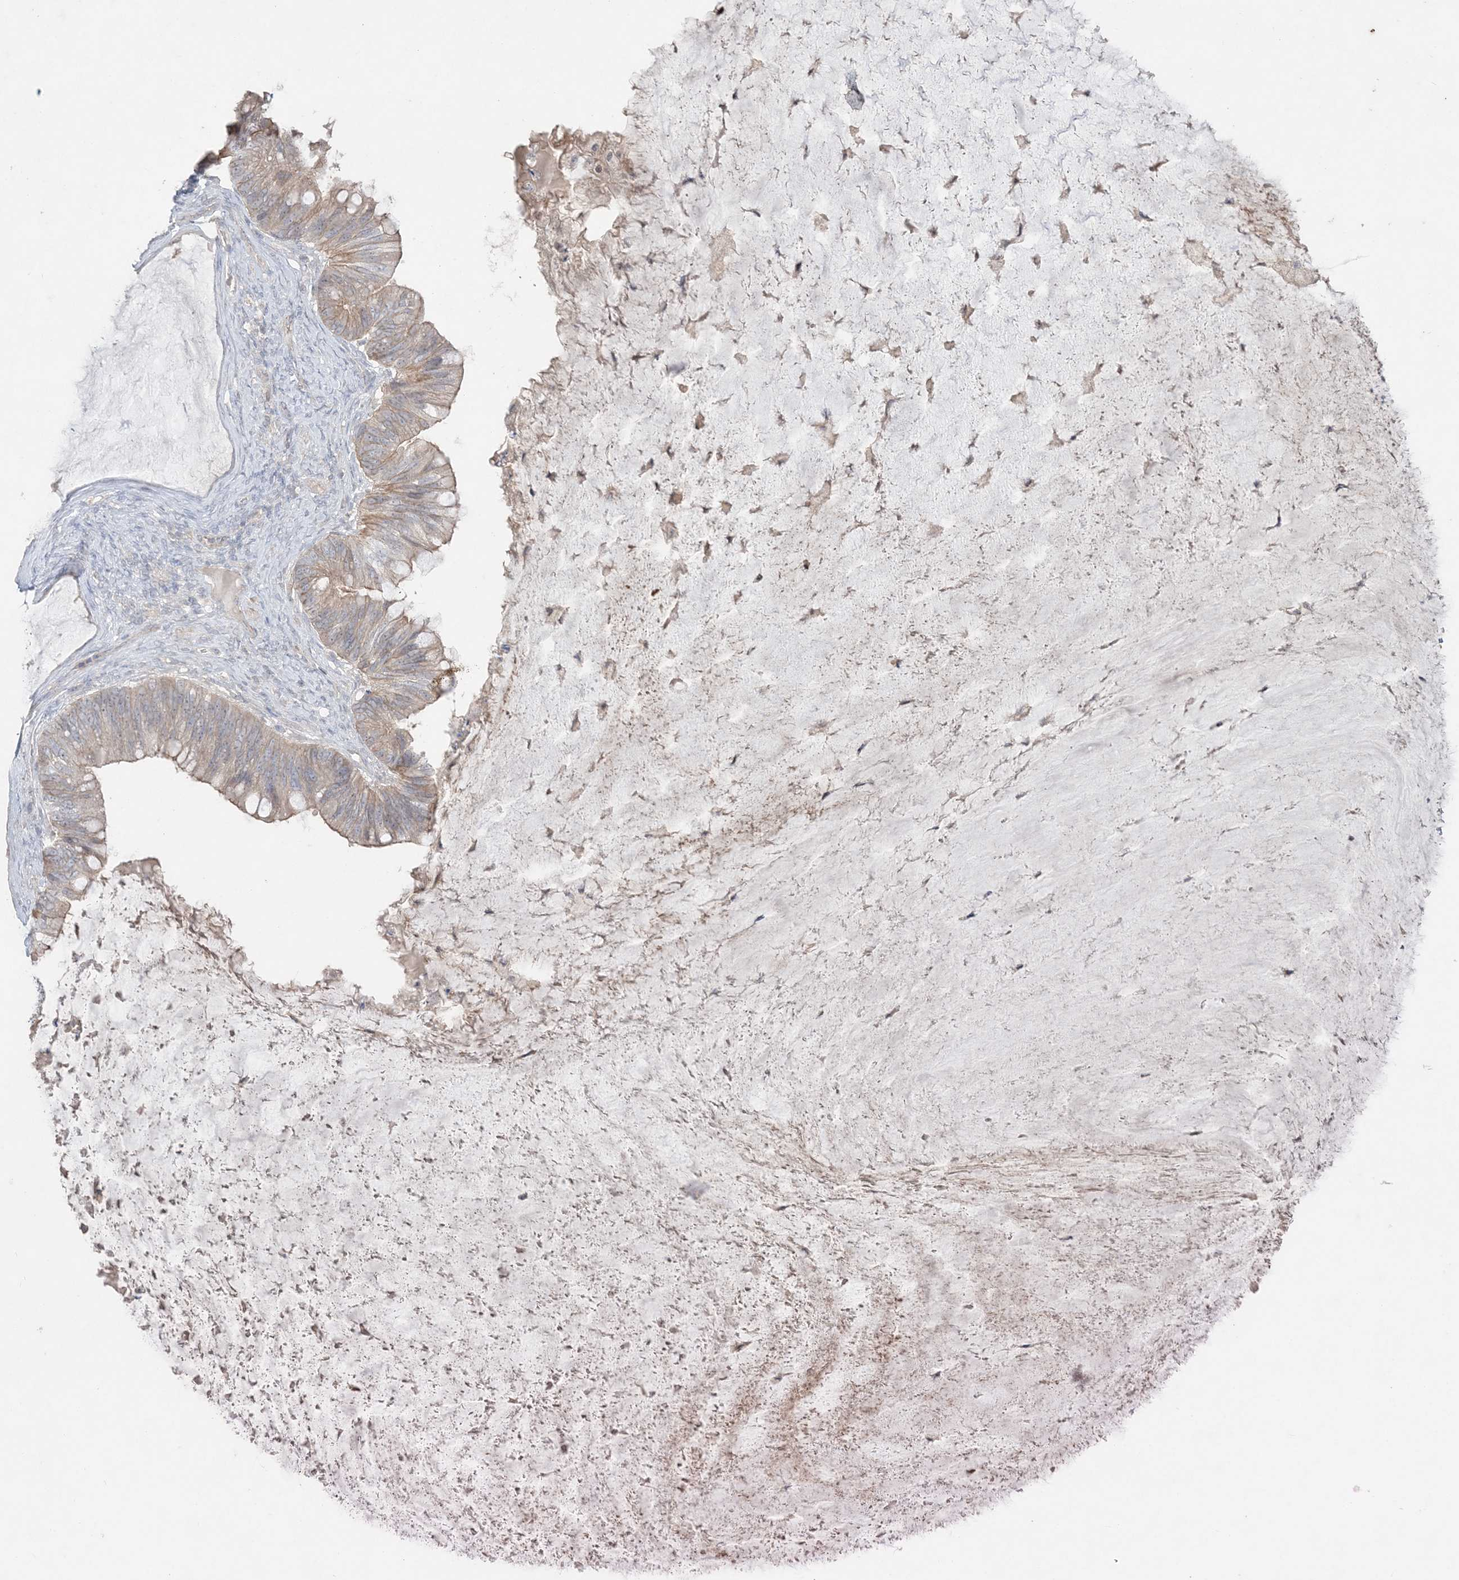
{"staining": {"intensity": "weak", "quantity": "25%-75%", "location": "cytoplasmic/membranous"}, "tissue": "ovarian cancer", "cell_type": "Tumor cells", "image_type": "cancer", "snomed": [{"axis": "morphology", "description": "Cystadenocarcinoma, mucinous, NOS"}, {"axis": "topography", "description": "Ovary"}], "caption": "Human mucinous cystadenocarcinoma (ovarian) stained for a protein (brown) shows weak cytoplasmic/membranous positive expression in approximately 25%-75% of tumor cells.", "gene": "SH3BP4", "patient": {"sex": "female", "age": 61}}